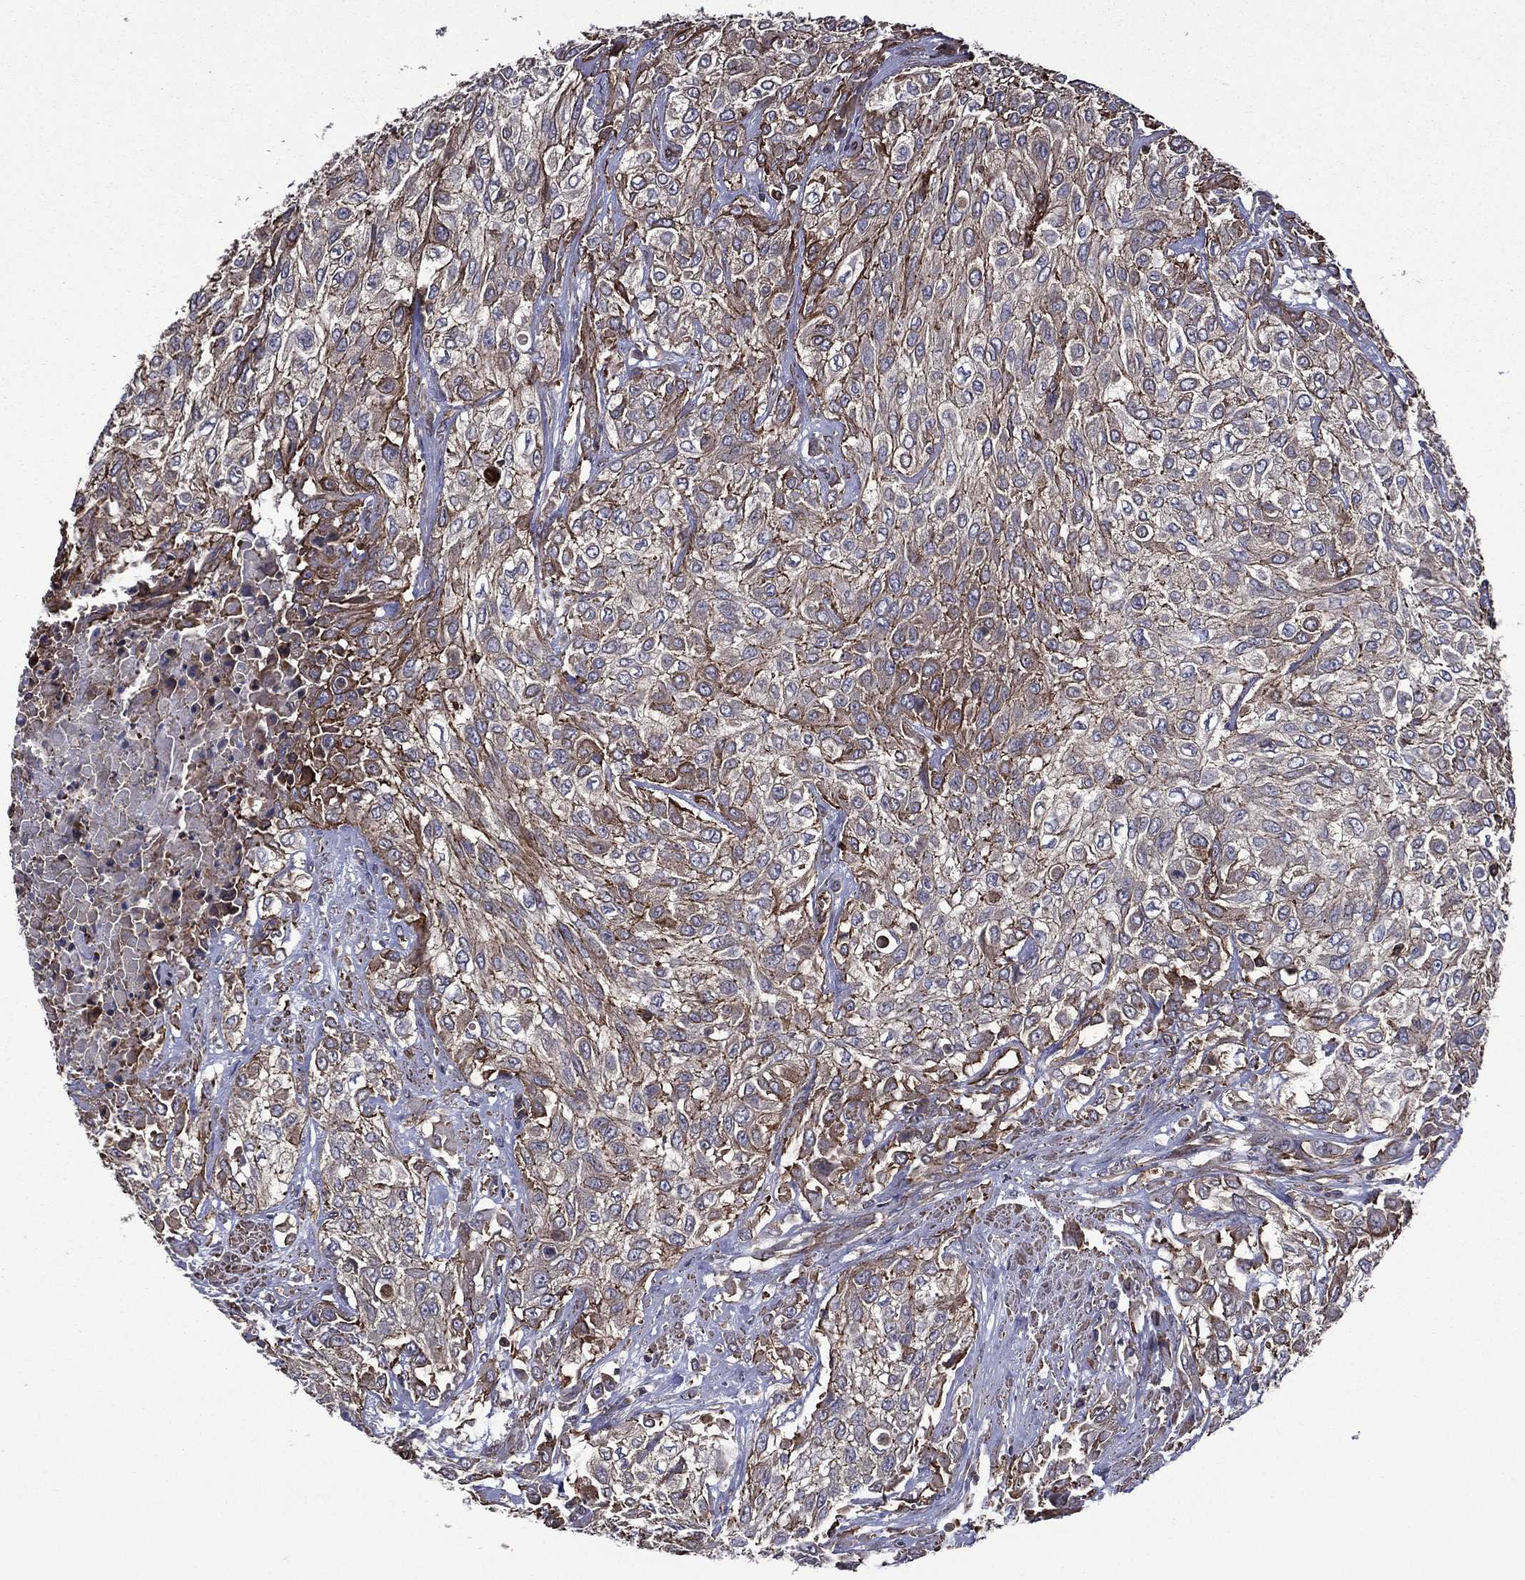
{"staining": {"intensity": "moderate", "quantity": "<25%", "location": "cytoplasmic/membranous"}, "tissue": "urothelial cancer", "cell_type": "Tumor cells", "image_type": "cancer", "snomed": [{"axis": "morphology", "description": "Urothelial carcinoma, High grade"}, {"axis": "topography", "description": "Urinary bladder"}], "caption": "High-power microscopy captured an IHC micrograph of urothelial cancer, revealing moderate cytoplasmic/membranous expression in approximately <25% of tumor cells.", "gene": "PLPP3", "patient": {"sex": "male", "age": 57}}